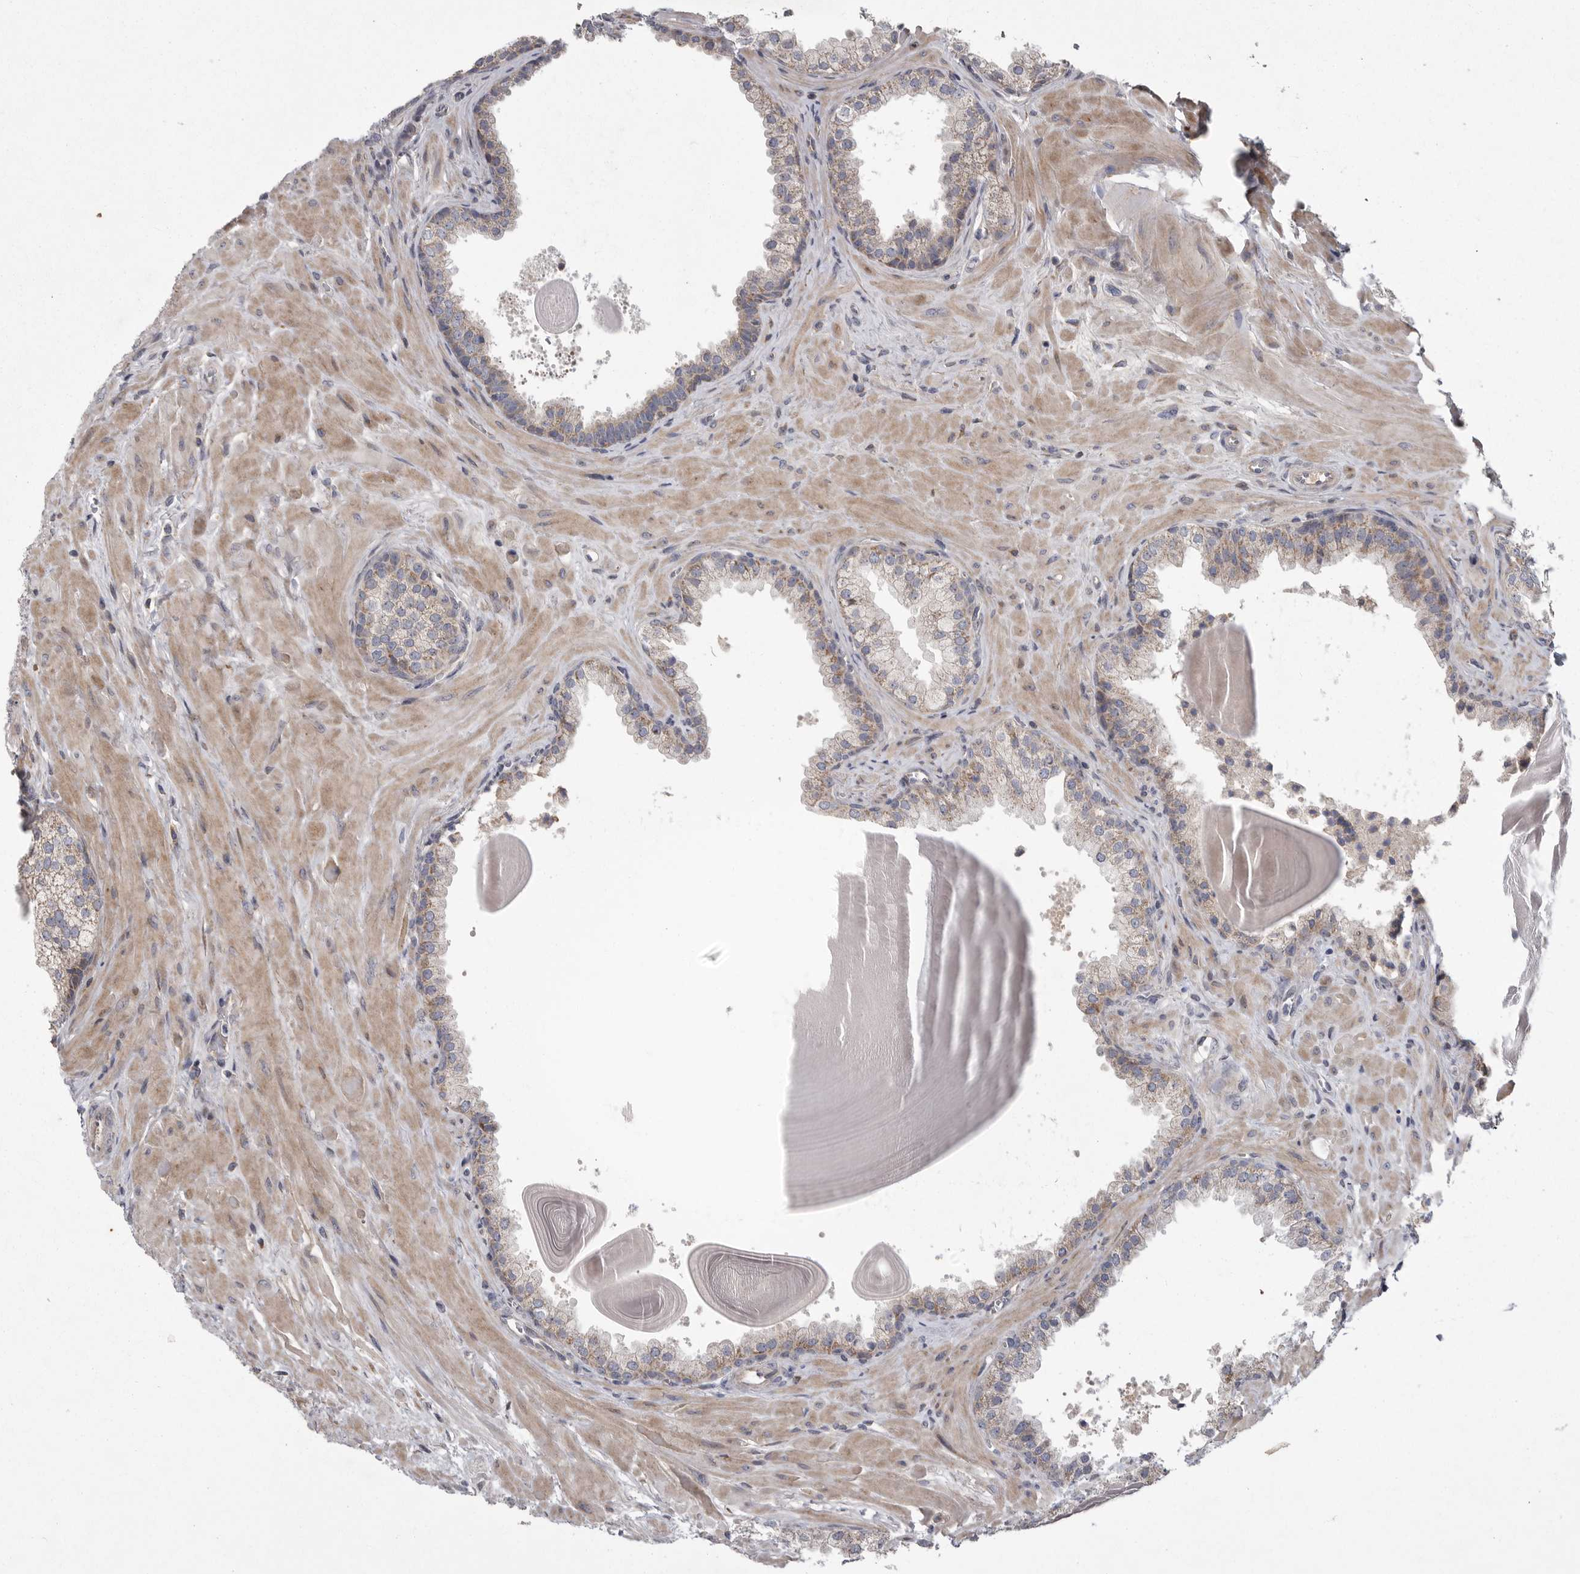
{"staining": {"intensity": "moderate", "quantity": "<25%", "location": "cytoplasmic/membranous"}, "tissue": "prostate", "cell_type": "Glandular cells", "image_type": "normal", "snomed": [{"axis": "morphology", "description": "Normal tissue, NOS"}, {"axis": "topography", "description": "Prostate"}], "caption": "Immunohistochemical staining of normal human prostate displays <25% levels of moderate cytoplasmic/membranous protein positivity in approximately <25% of glandular cells.", "gene": "CRP", "patient": {"sex": "male", "age": 48}}